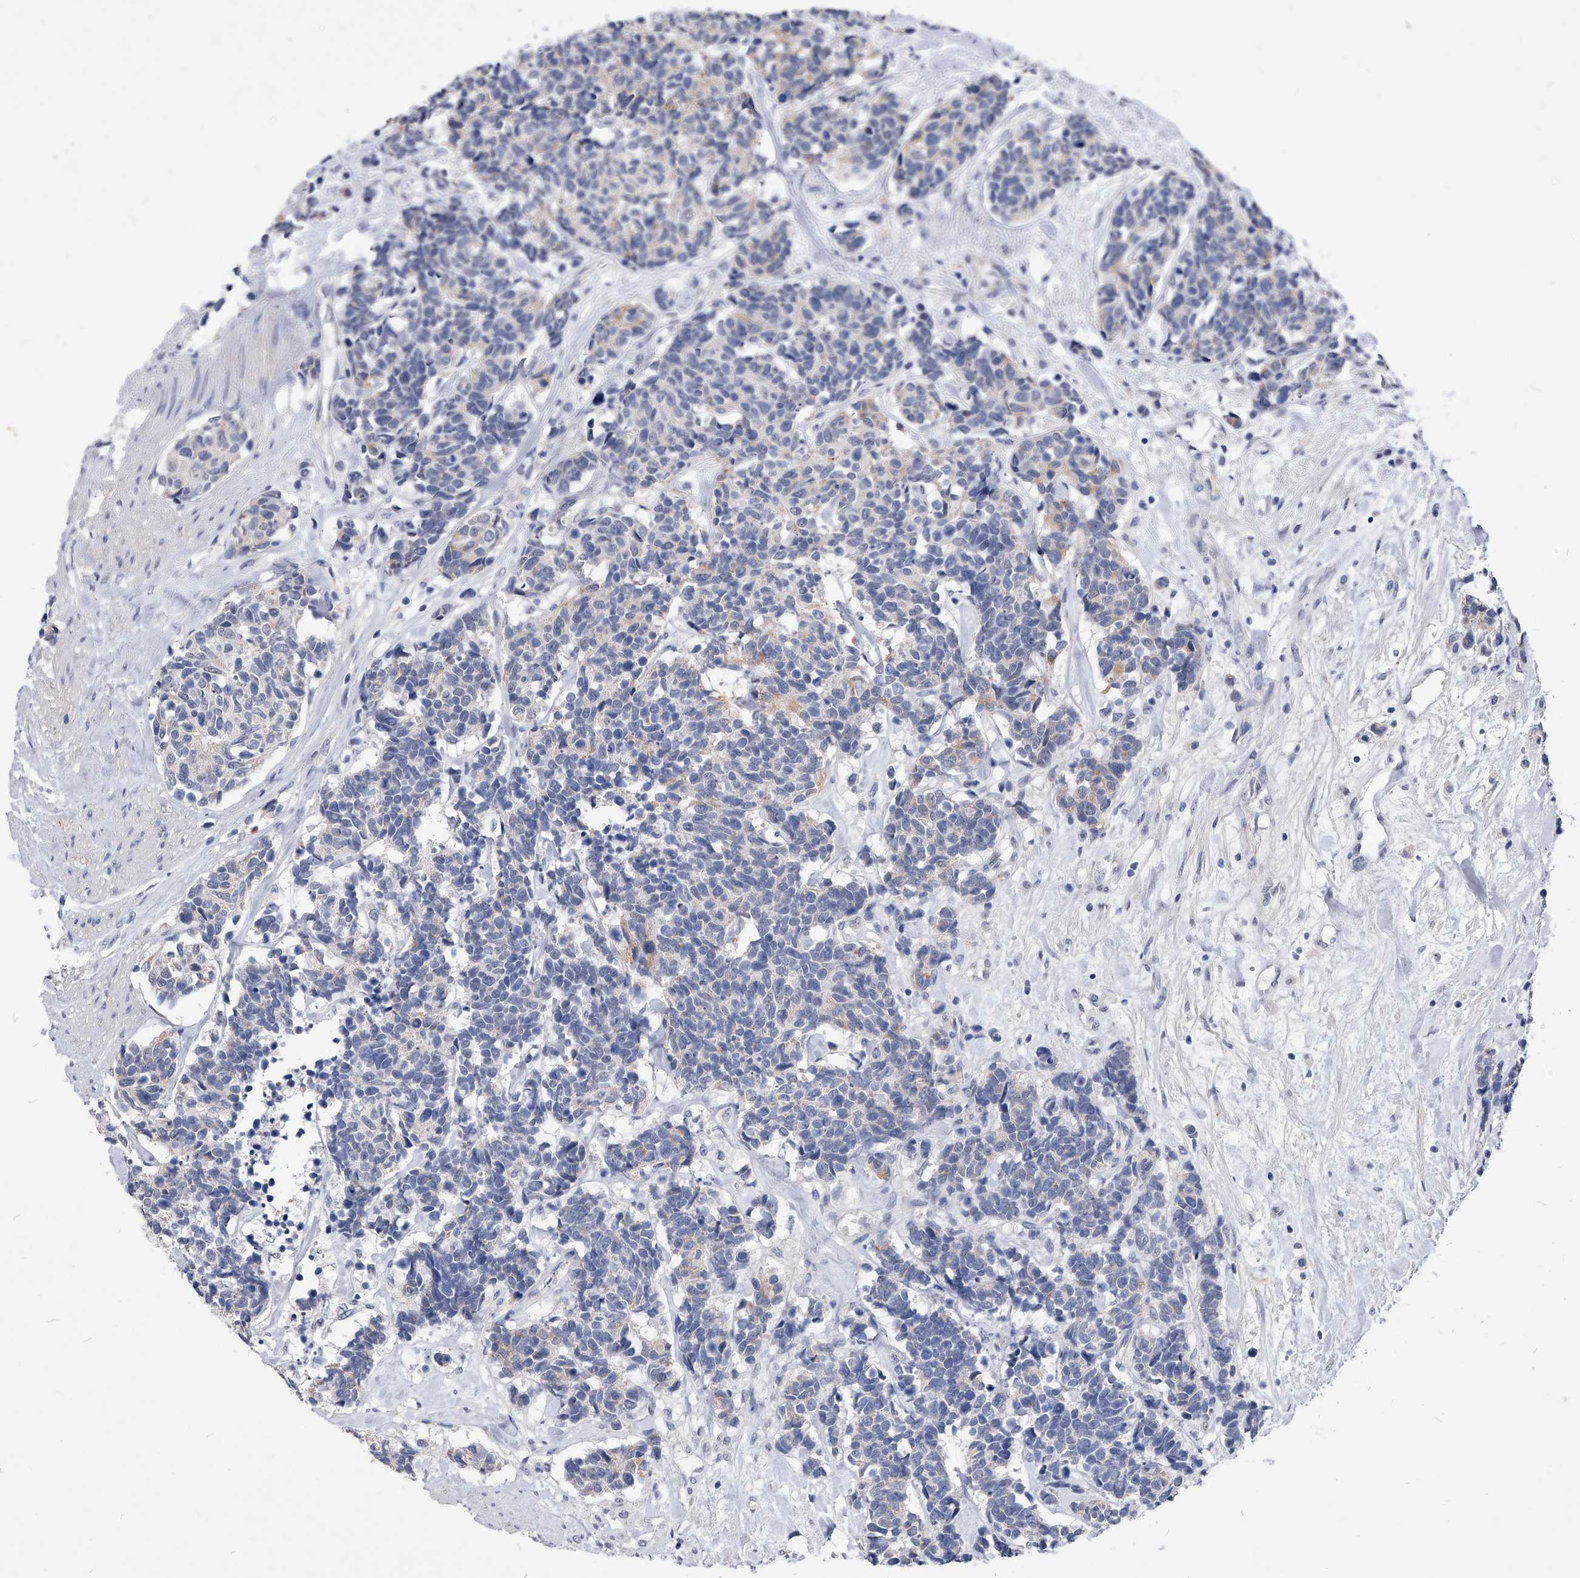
{"staining": {"intensity": "weak", "quantity": "<25%", "location": "cytoplasmic/membranous"}, "tissue": "carcinoid", "cell_type": "Tumor cells", "image_type": "cancer", "snomed": [{"axis": "morphology", "description": "Carcinoma, NOS"}, {"axis": "morphology", "description": "Carcinoid, malignant, NOS"}, {"axis": "topography", "description": "Urinary bladder"}], "caption": "Immunohistochemistry photomicrograph of neoplastic tissue: carcinoid (malignant) stained with DAB shows no significant protein expression in tumor cells.", "gene": "ZNF529", "patient": {"sex": "male", "age": 57}}